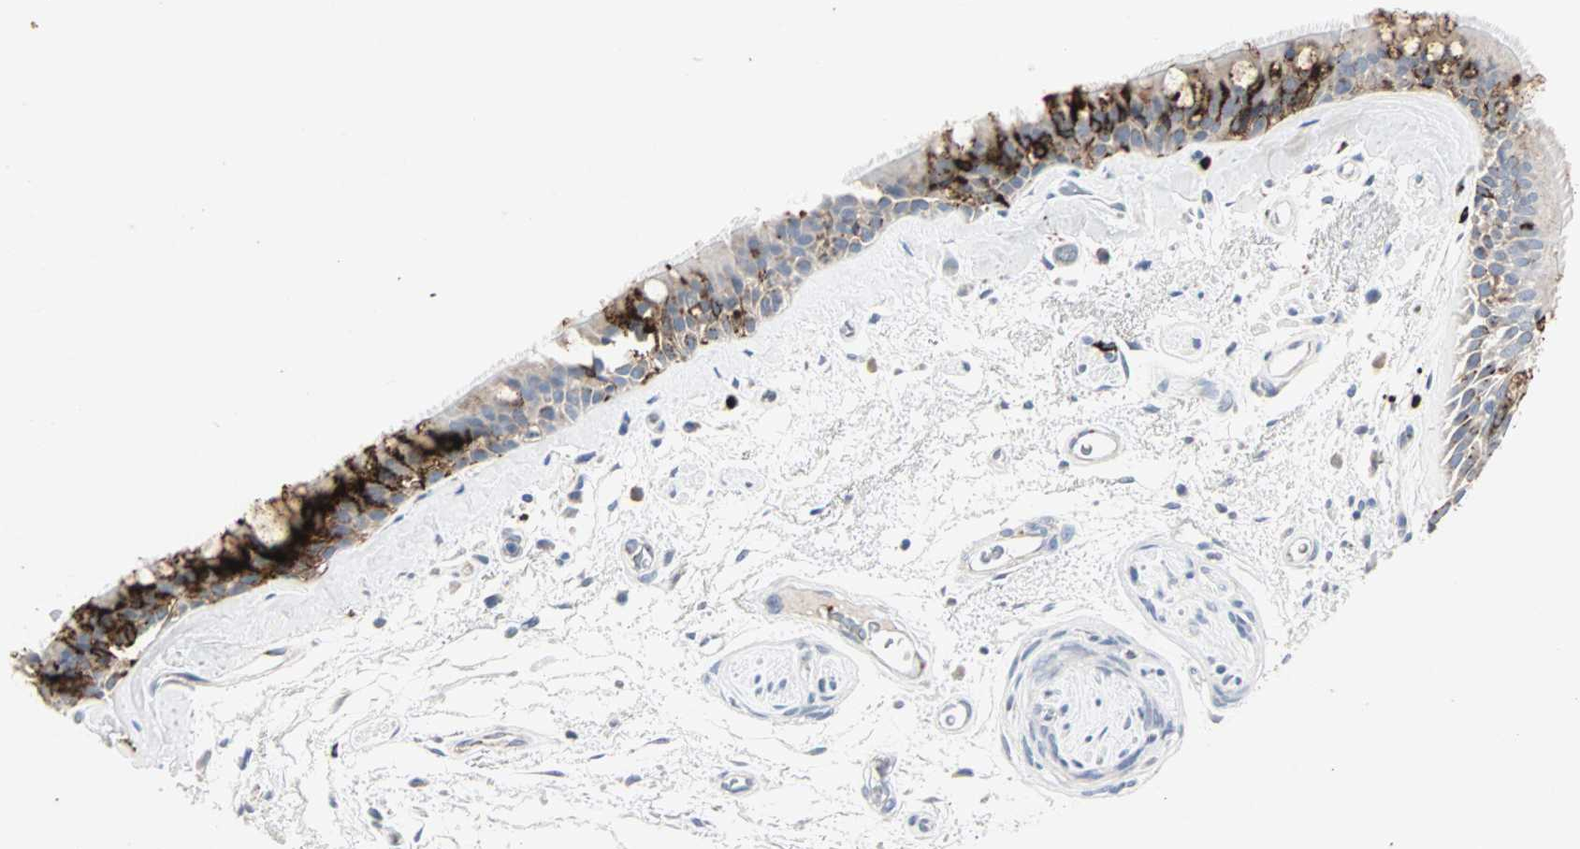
{"staining": {"intensity": "strong", "quantity": "25%-75%", "location": "cytoplasmic/membranous"}, "tissue": "bronchus", "cell_type": "Respiratory epithelial cells", "image_type": "normal", "snomed": [{"axis": "morphology", "description": "Normal tissue, NOS"}, {"axis": "morphology", "description": "Adenocarcinoma, NOS"}, {"axis": "topography", "description": "Bronchus"}, {"axis": "topography", "description": "Lung"}], "caption": "Strong cytoplasmic/membranous staining for a protein is seen in approximately 25%-75% of respiratory epithelial cells of benign bronchus using IHC.", "gene": "CEACAM6", "patient": {"sex": "female", "age": 54}}